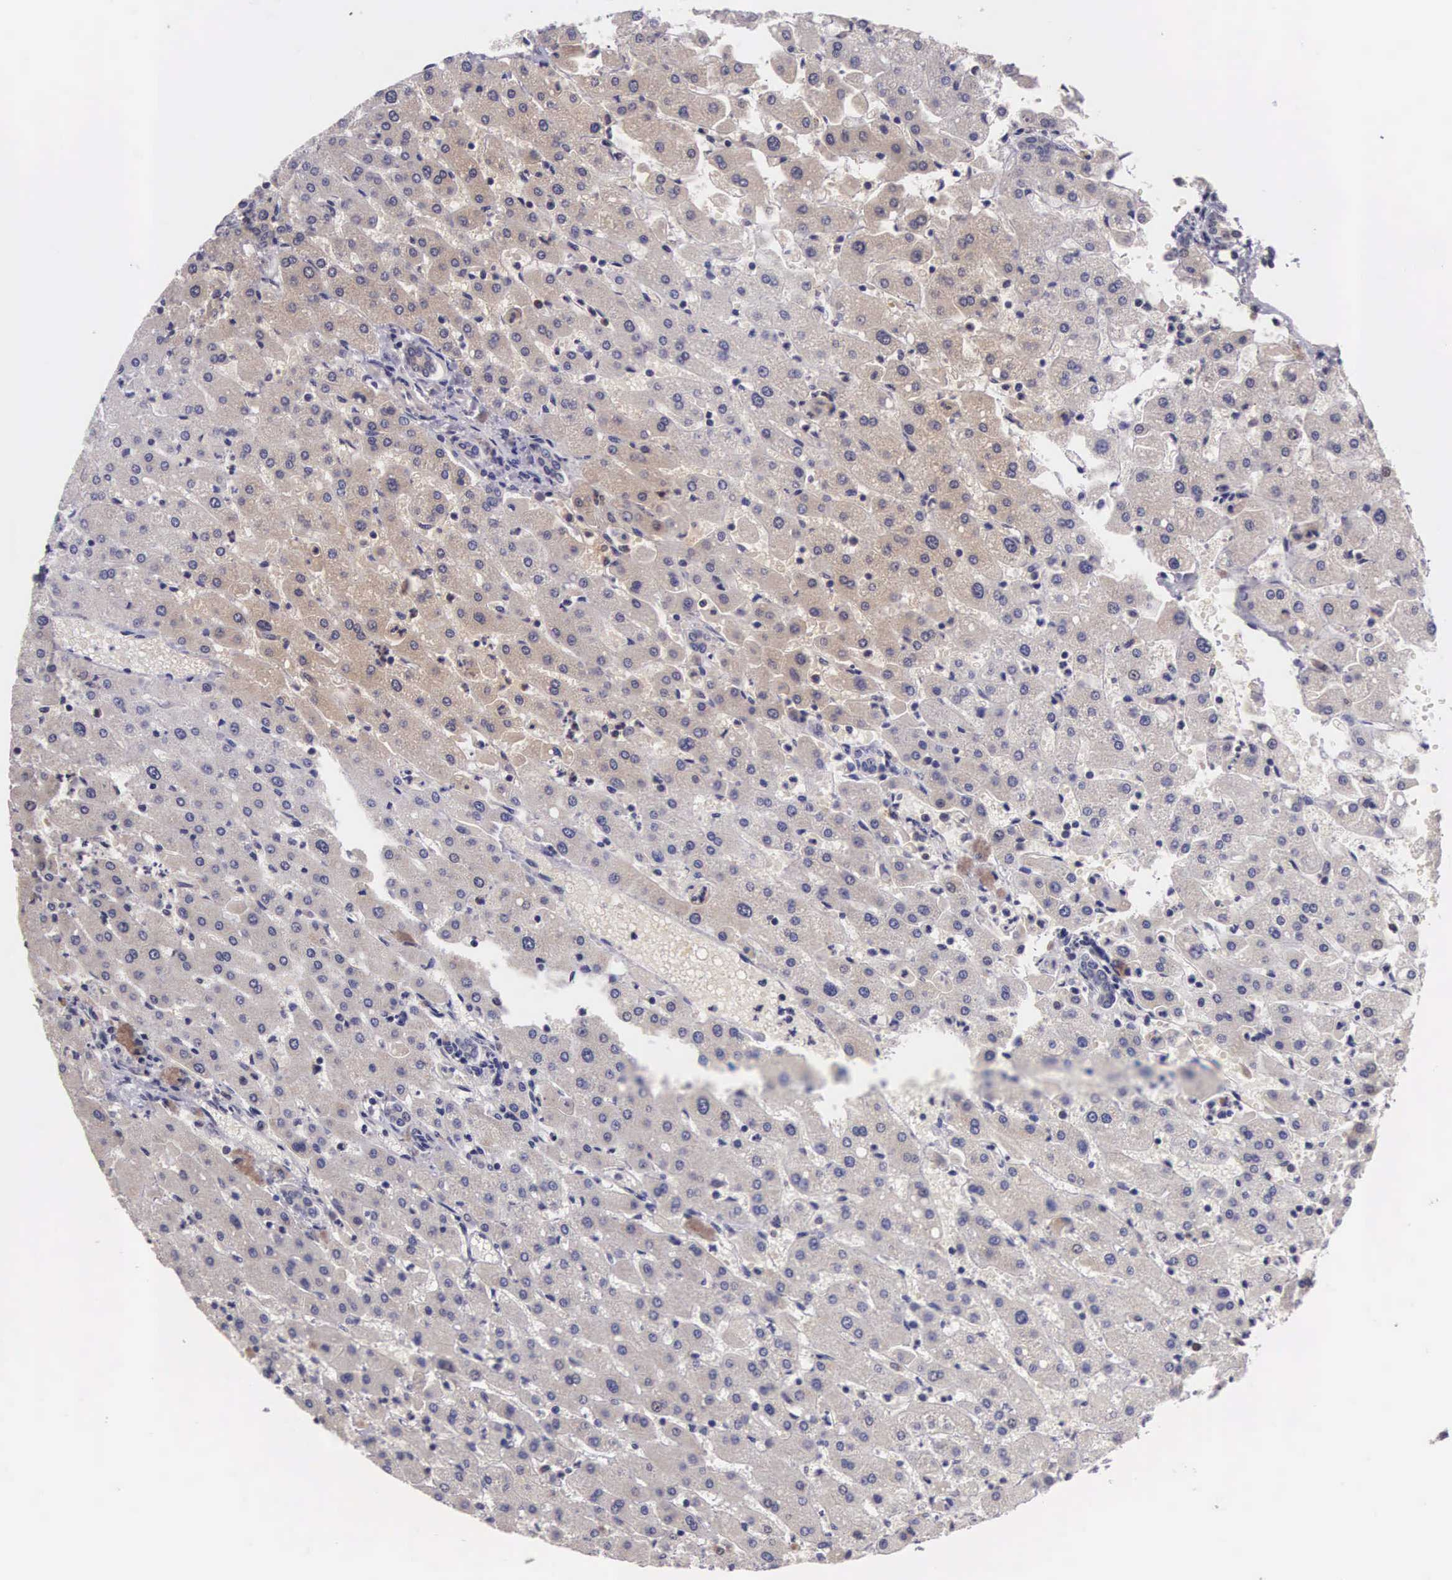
{"staining": {"intensity": "weak", "quantity": "25%-75%", "location": "cytoplasmic/membranous"}, "tissue": "liver", "cell_type": "Cholangiocytes", "image_type": "normal", "snomed": [{"axis": "morphology", "description": "Normal tissue, NOS"}, {"axis": "topography", "description": "Liver"}], "caption": "Protein staining reveals weak cytoplasmic/membranous staining in about 25%-75% of cholangiocytes in unremarkable liver. (DAB (3,3'-diaminobenzidine) = brown stain, brightfield microscopy at high magnification).", "gene": "CDC45", "patient": {"sex": "female", "age": 30}}